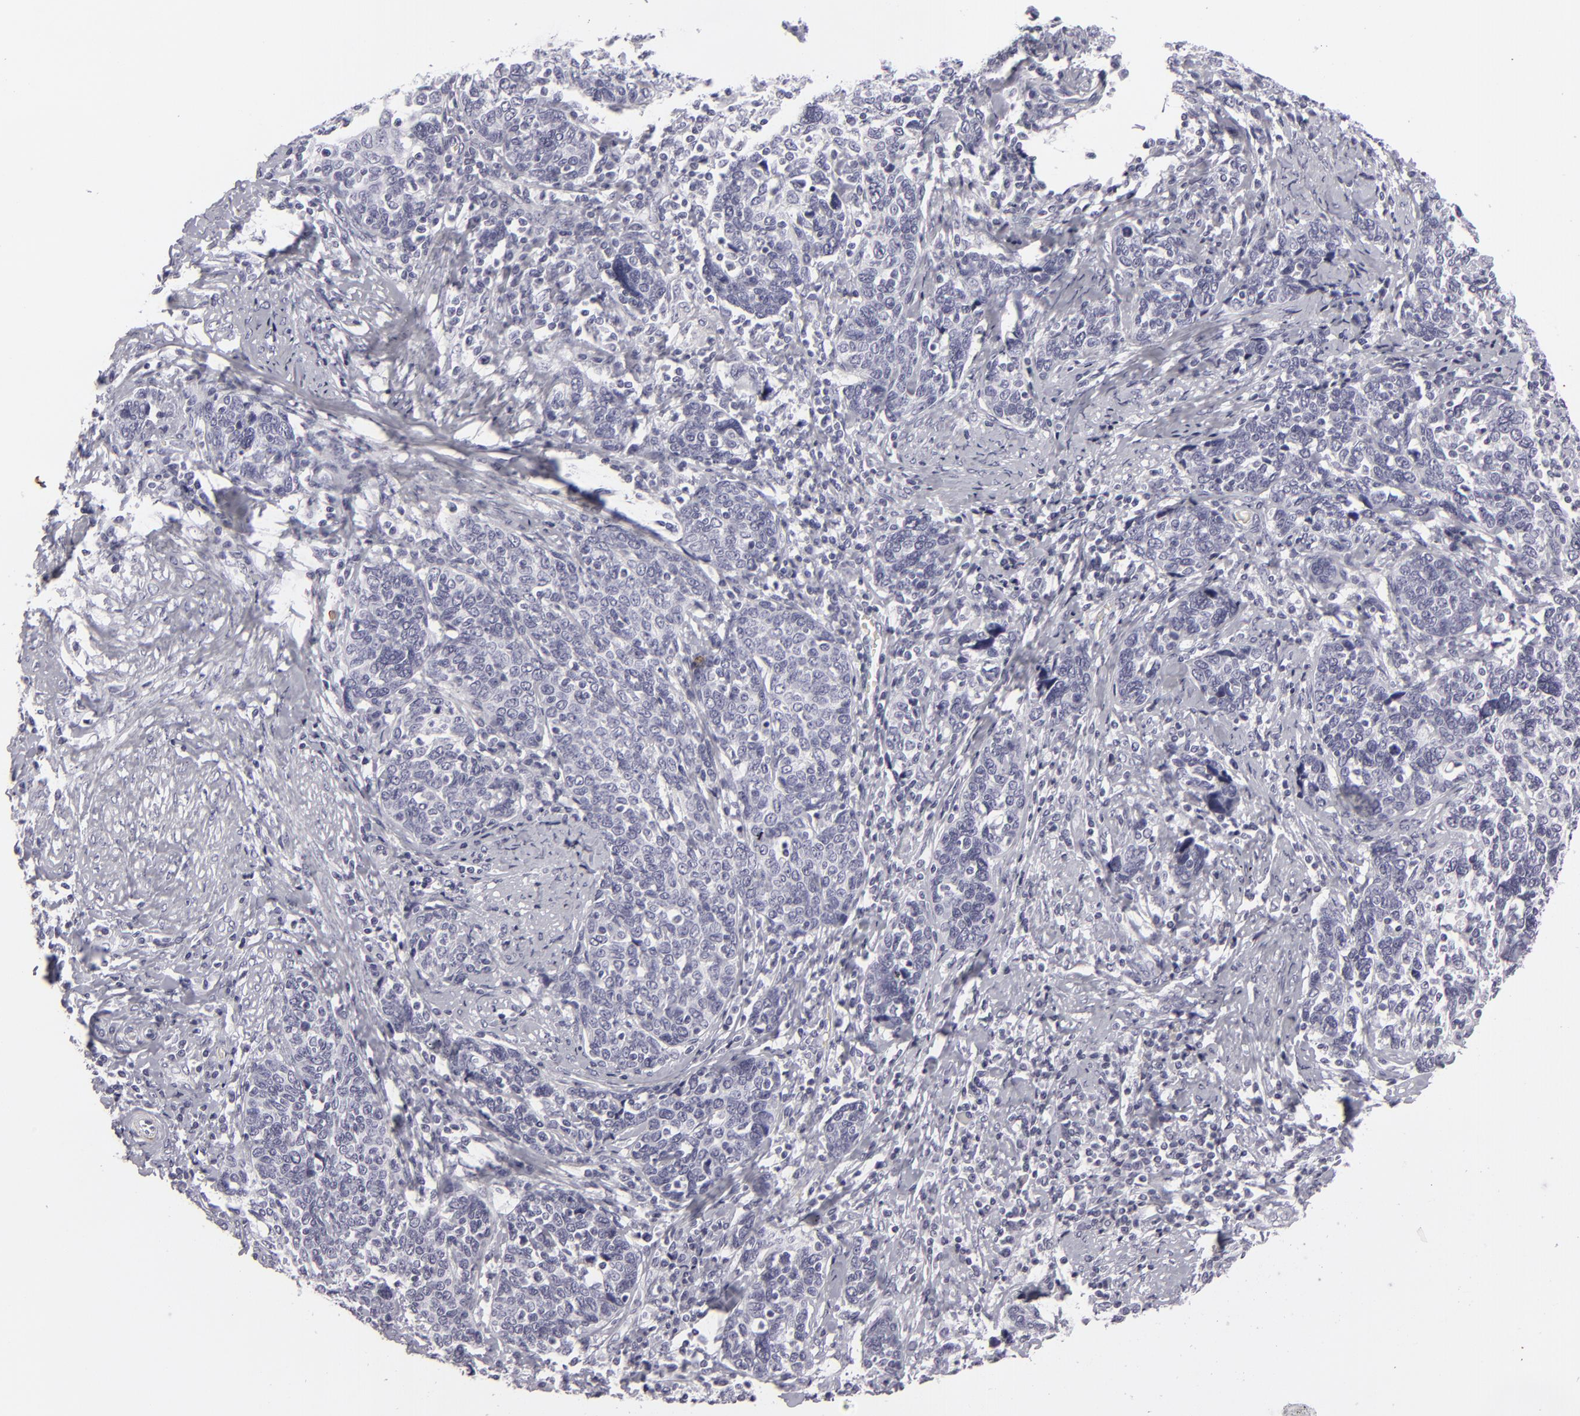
{"staining": {"intensity": "negative", "quantity": "none", "location": "none"}, "tissue": "cervical cancer", "cell_type": "Tumor cells", "image_type": "cancer", "snomed": [{"axis": "morphology", "description": "Squamous cell carcinoma, NOS"}, {"axis": "topography", "description": "Cervix"}], "caption": "Immunohistochemistry (IHC) histopathology image of squamous cell carcinoma (cervical) stained for a protein (brown), which reveals no expression in tumor cells.", "gene": "C9", "patient": {"sex": "female", "age": 41}}